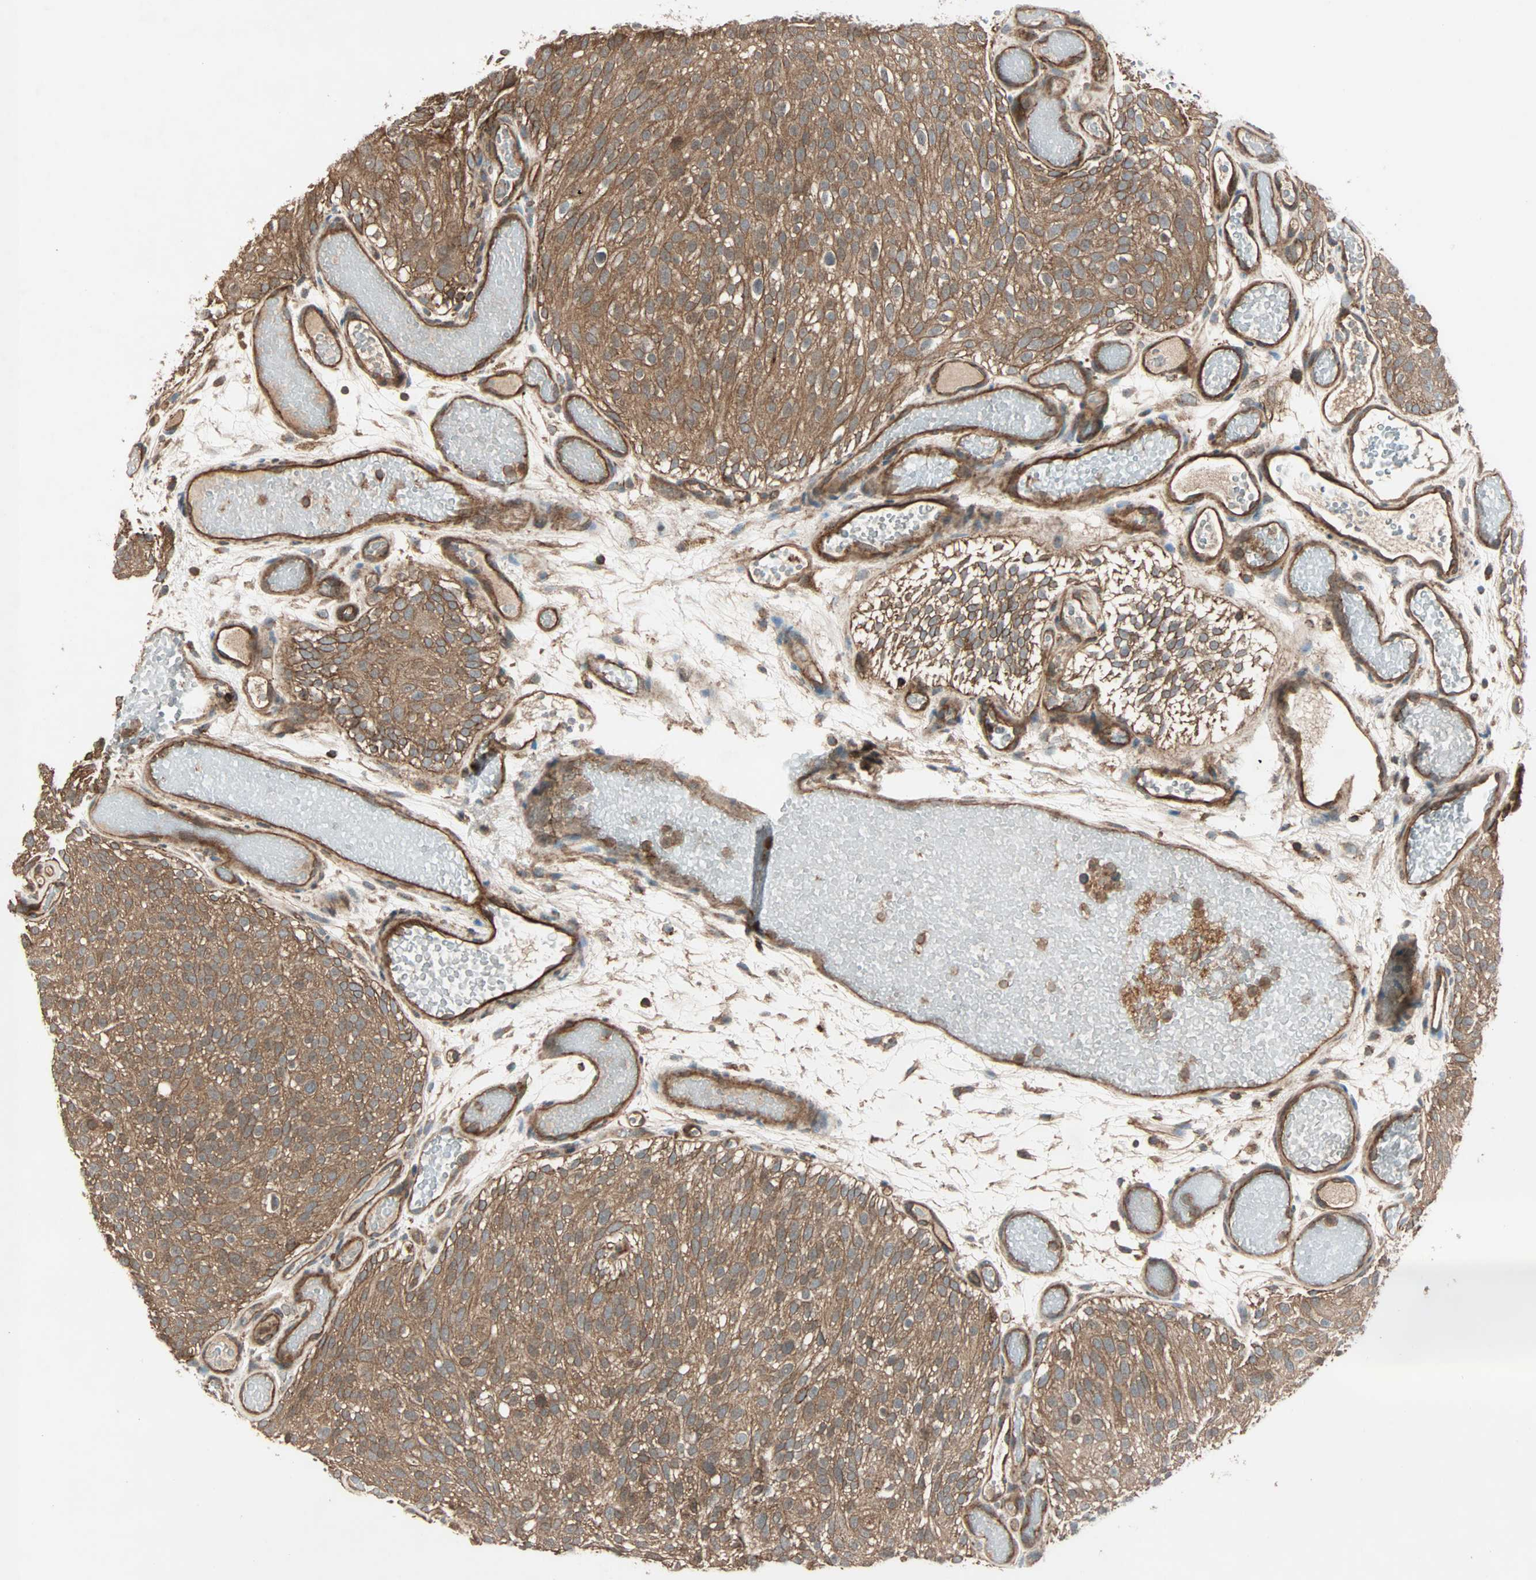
{"staining": {"intensity": "strong", "quantity": ">75%", "location": "cytoplasmic/membranous"}, "tissue": "urothelial cancer", "cell_type": "Tumor cells", "image_type": "cancer", "snomed": [{"axis": "morphology", "description": "Urothelial carcinoma, Low grade"}, {"axis": "topography", "description": "Urinary bladder"}], "caption": "Protein staining shows strong cytoplasmic/membranous staining in approximately >75% of tumor cells in urothelial carcinoma (low-grade).", "gene": "MAP3K21", "patient": {"sex": "male", "age": 78}}